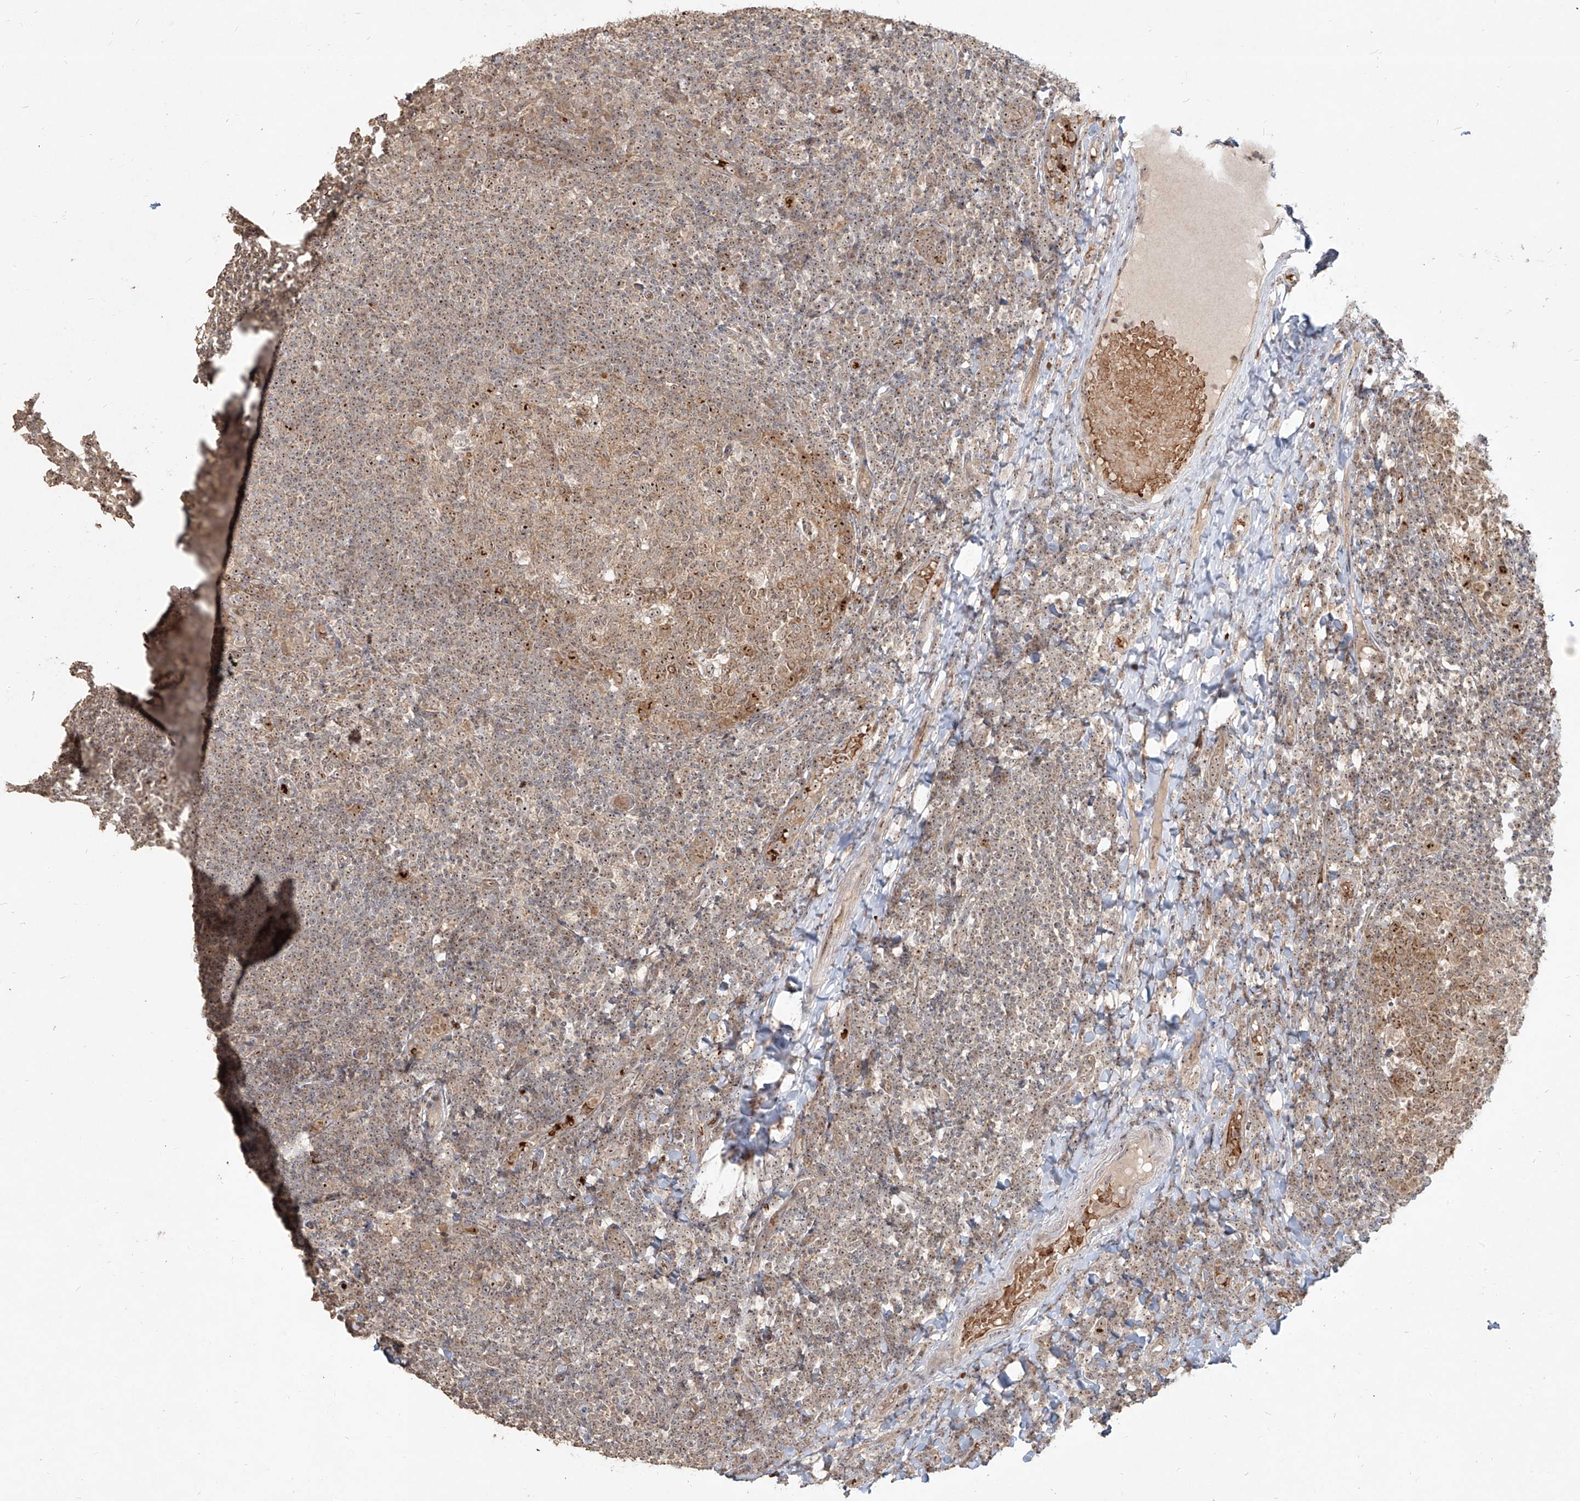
{"staining": {"intensity": "moderate", "quantity": ">75%", "location": "cytoplasmic/membranous,nuclear"}, "tissue": "tonsil", "cell_type": "Germinal center cells", "image_type": "normal", "snomed": [{"axis": "morphology", "description": "Normal tissue, NOS"}, {"axis": "topography", "description": "Tonsil"}], "caption": "Protein staining displays moderate cytoplasmic/membranous,nuclear positivity in approximately >75% of germinal center cells in benign tonsil.", "gene": "BYSL", "patient": {"sex": "female", "age": 19}}